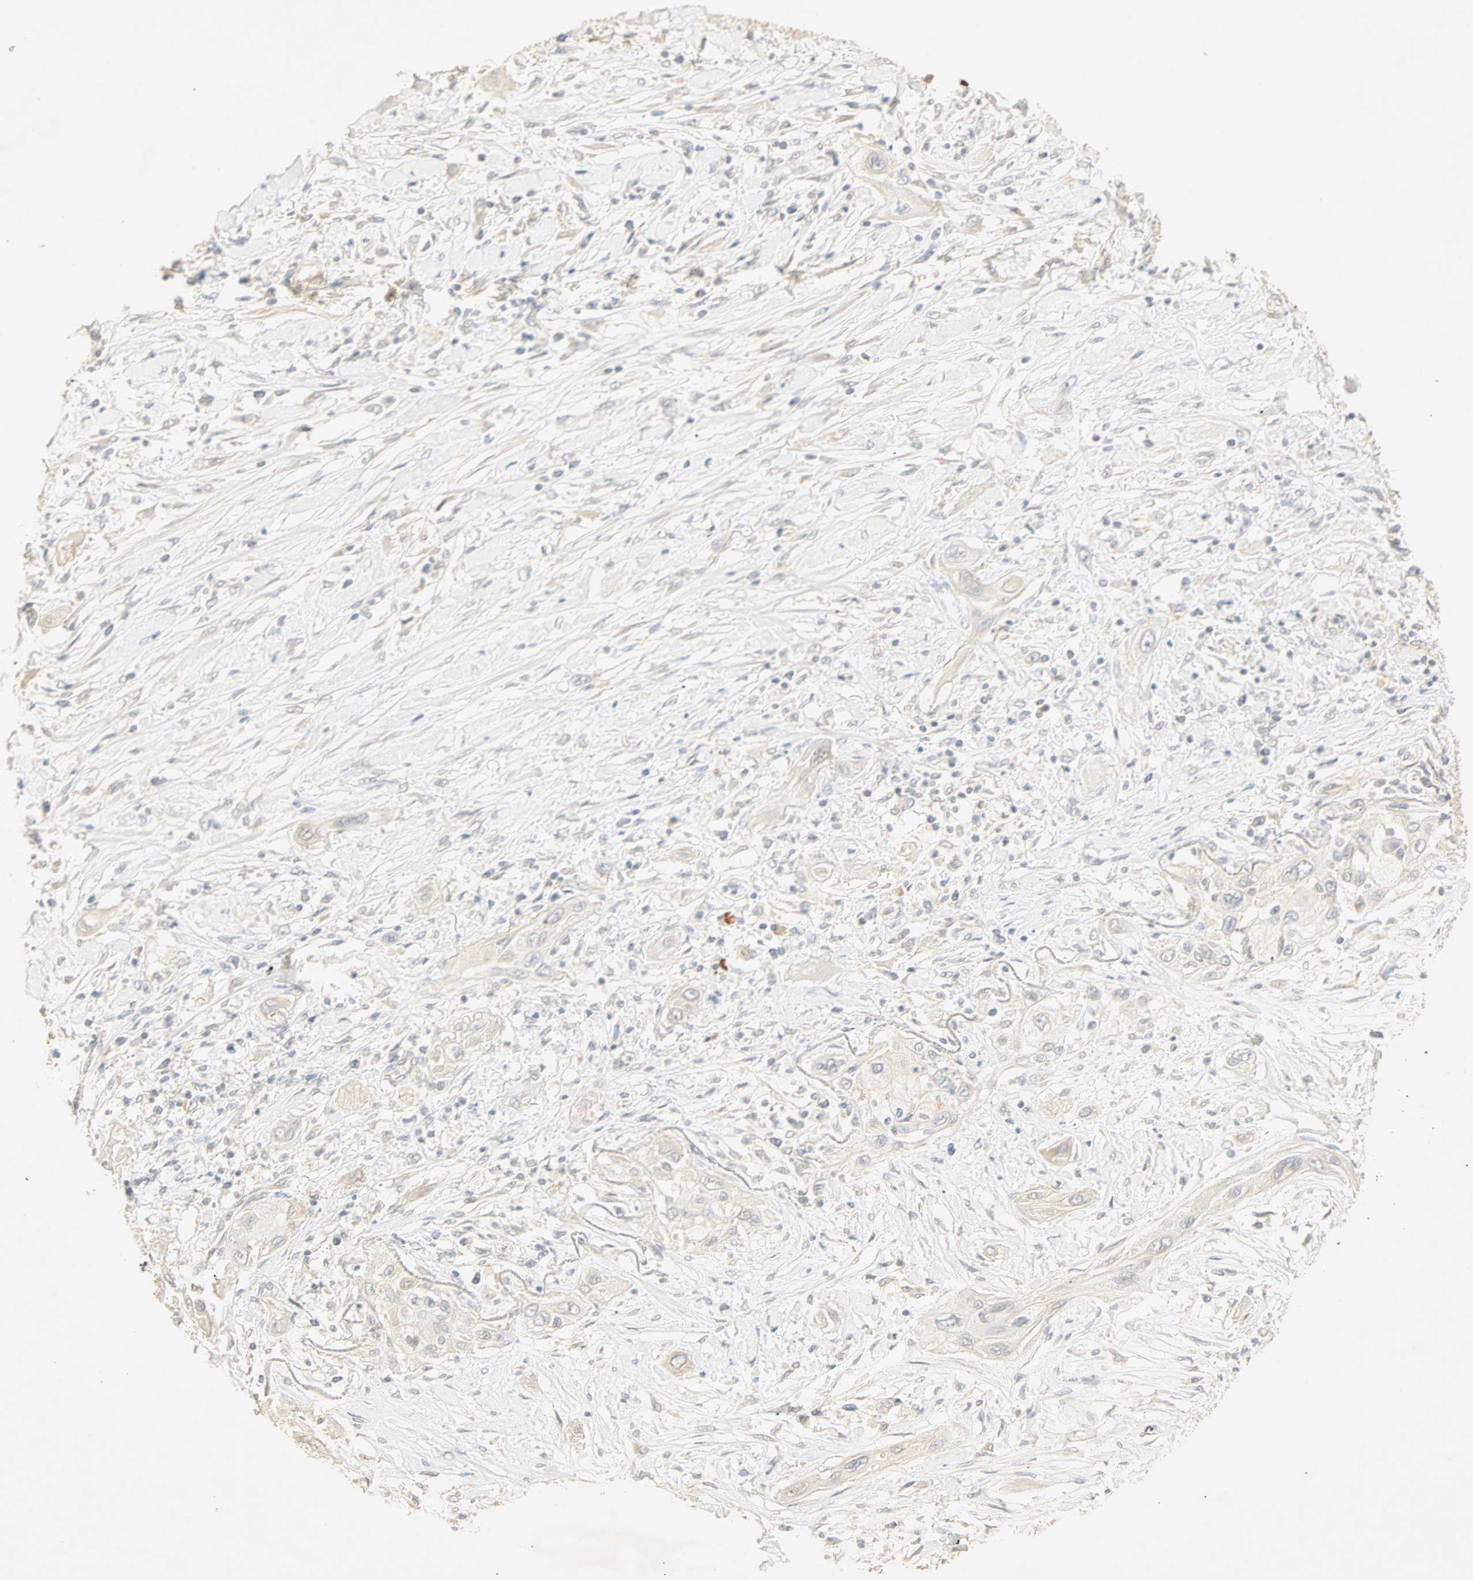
{"staining": {"intensity": "weak", "quantity": "<25%", "location": "cytoplasmic/membranous"}, "tissue": "lung cancer", "cell_type": "Tumor cells", "image_type": "cancer", "snomed": [{"axis": "morphology", "description": "Squamous cell carcinoma, NOS"}, {"axis": "topography", "description": "Lung"}], "caption": "Tumor cells are negative for brown protein staining in lung cancer (squamous cell carcinoma). (DAB (3,3'-diaminobenzidine) immunohistochemistry (IHC) with hematoxylin counter stain).", "gene": "SELENBP1", "patient": {"sex": "female", "age": 47}}